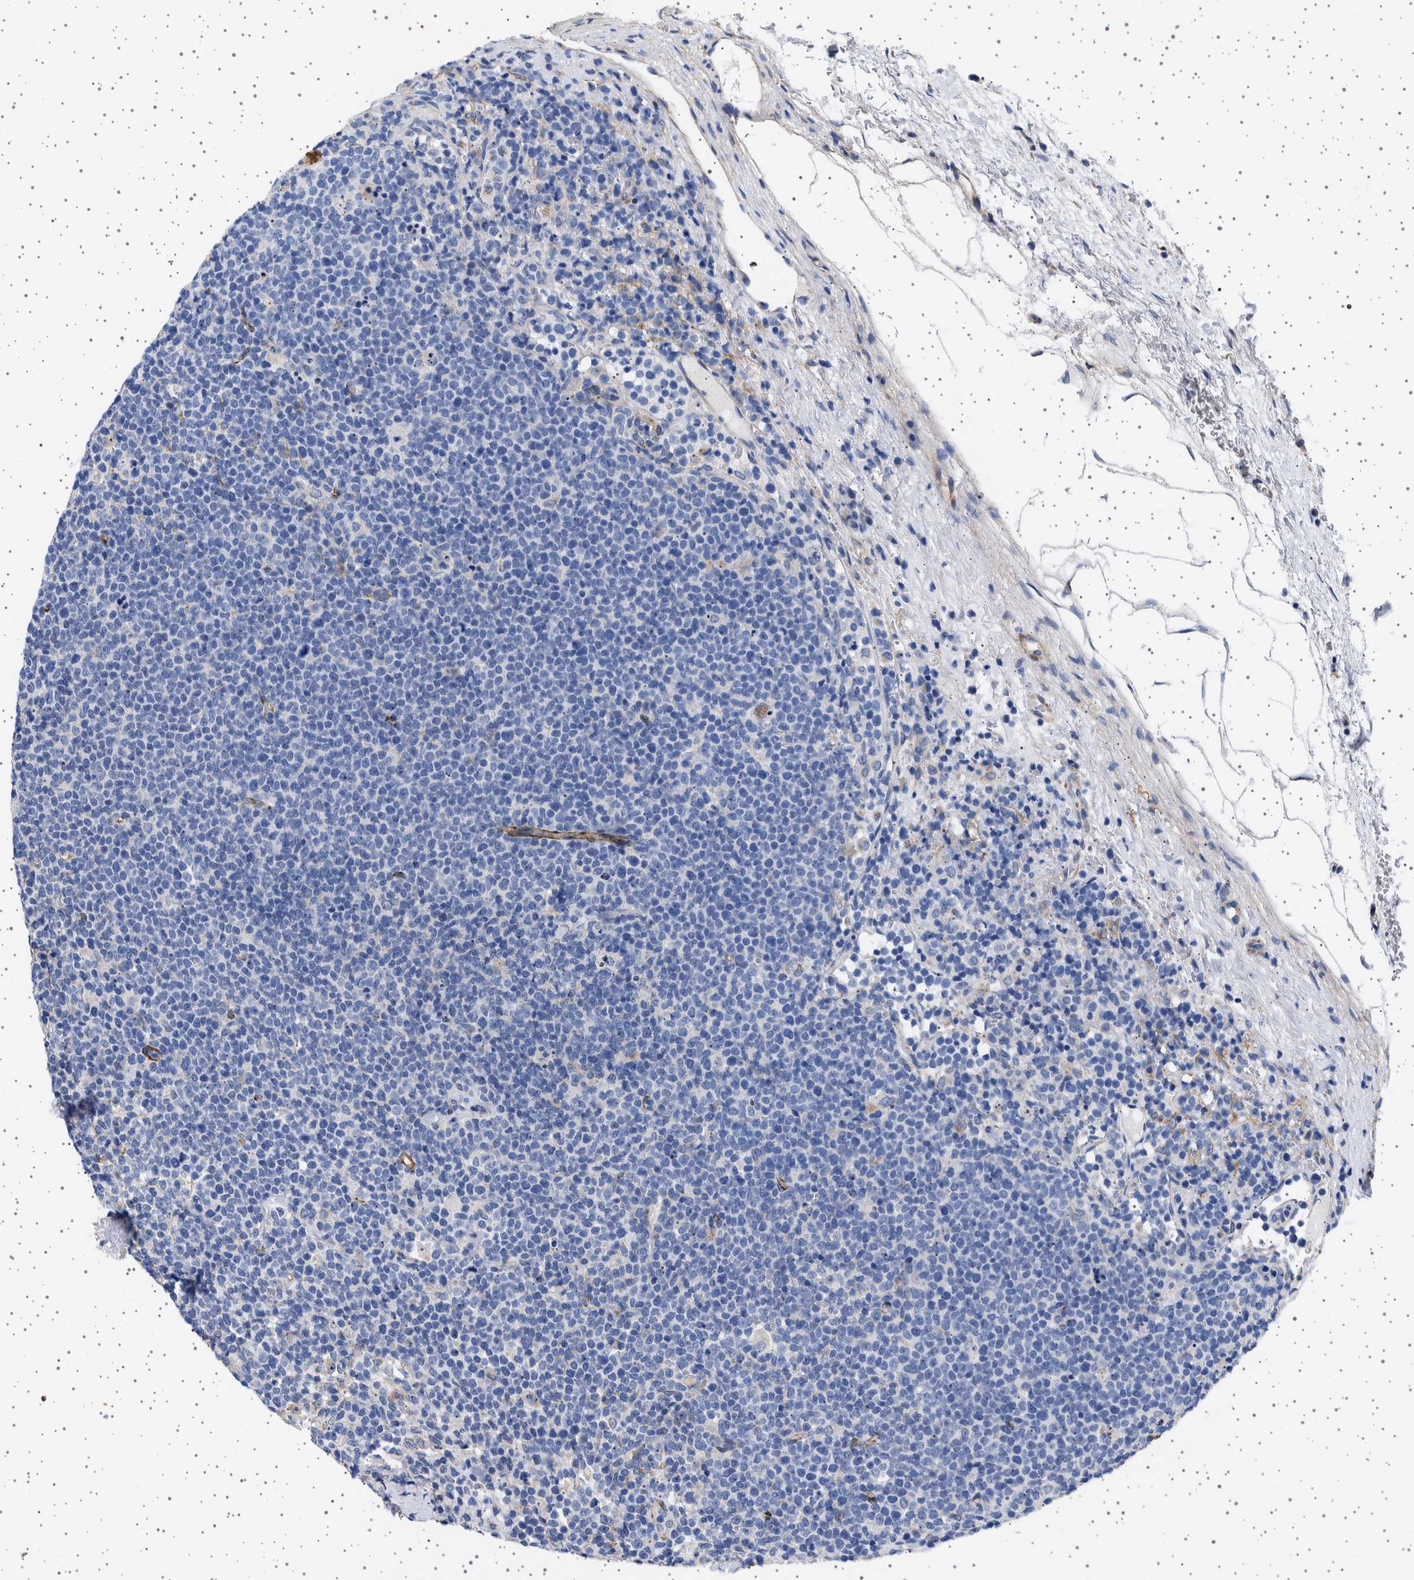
{"staining": {"intensity": "negative", "quantity": "none", "location": "none"}, "tissue": "lymphoma", "cell_type": "Tumor cells", "image_type": "cancer", "snomed": [{"axis": "morphology", "description": "Malignant lymphoma, non-Hodgkin's type, High grade"}, {"axis": "topography", "description": "Lymph node"}], "caption": "High magnification brightfield microscopy of lymphoma stained with DAB (3,3'-diaminobenzidine) (brown) and counterstained with hematoxylin (blue): tumor cells show no significant expression.", "gene": "SEPTIN4", "patient": {"sex": "male", "age": 61}}